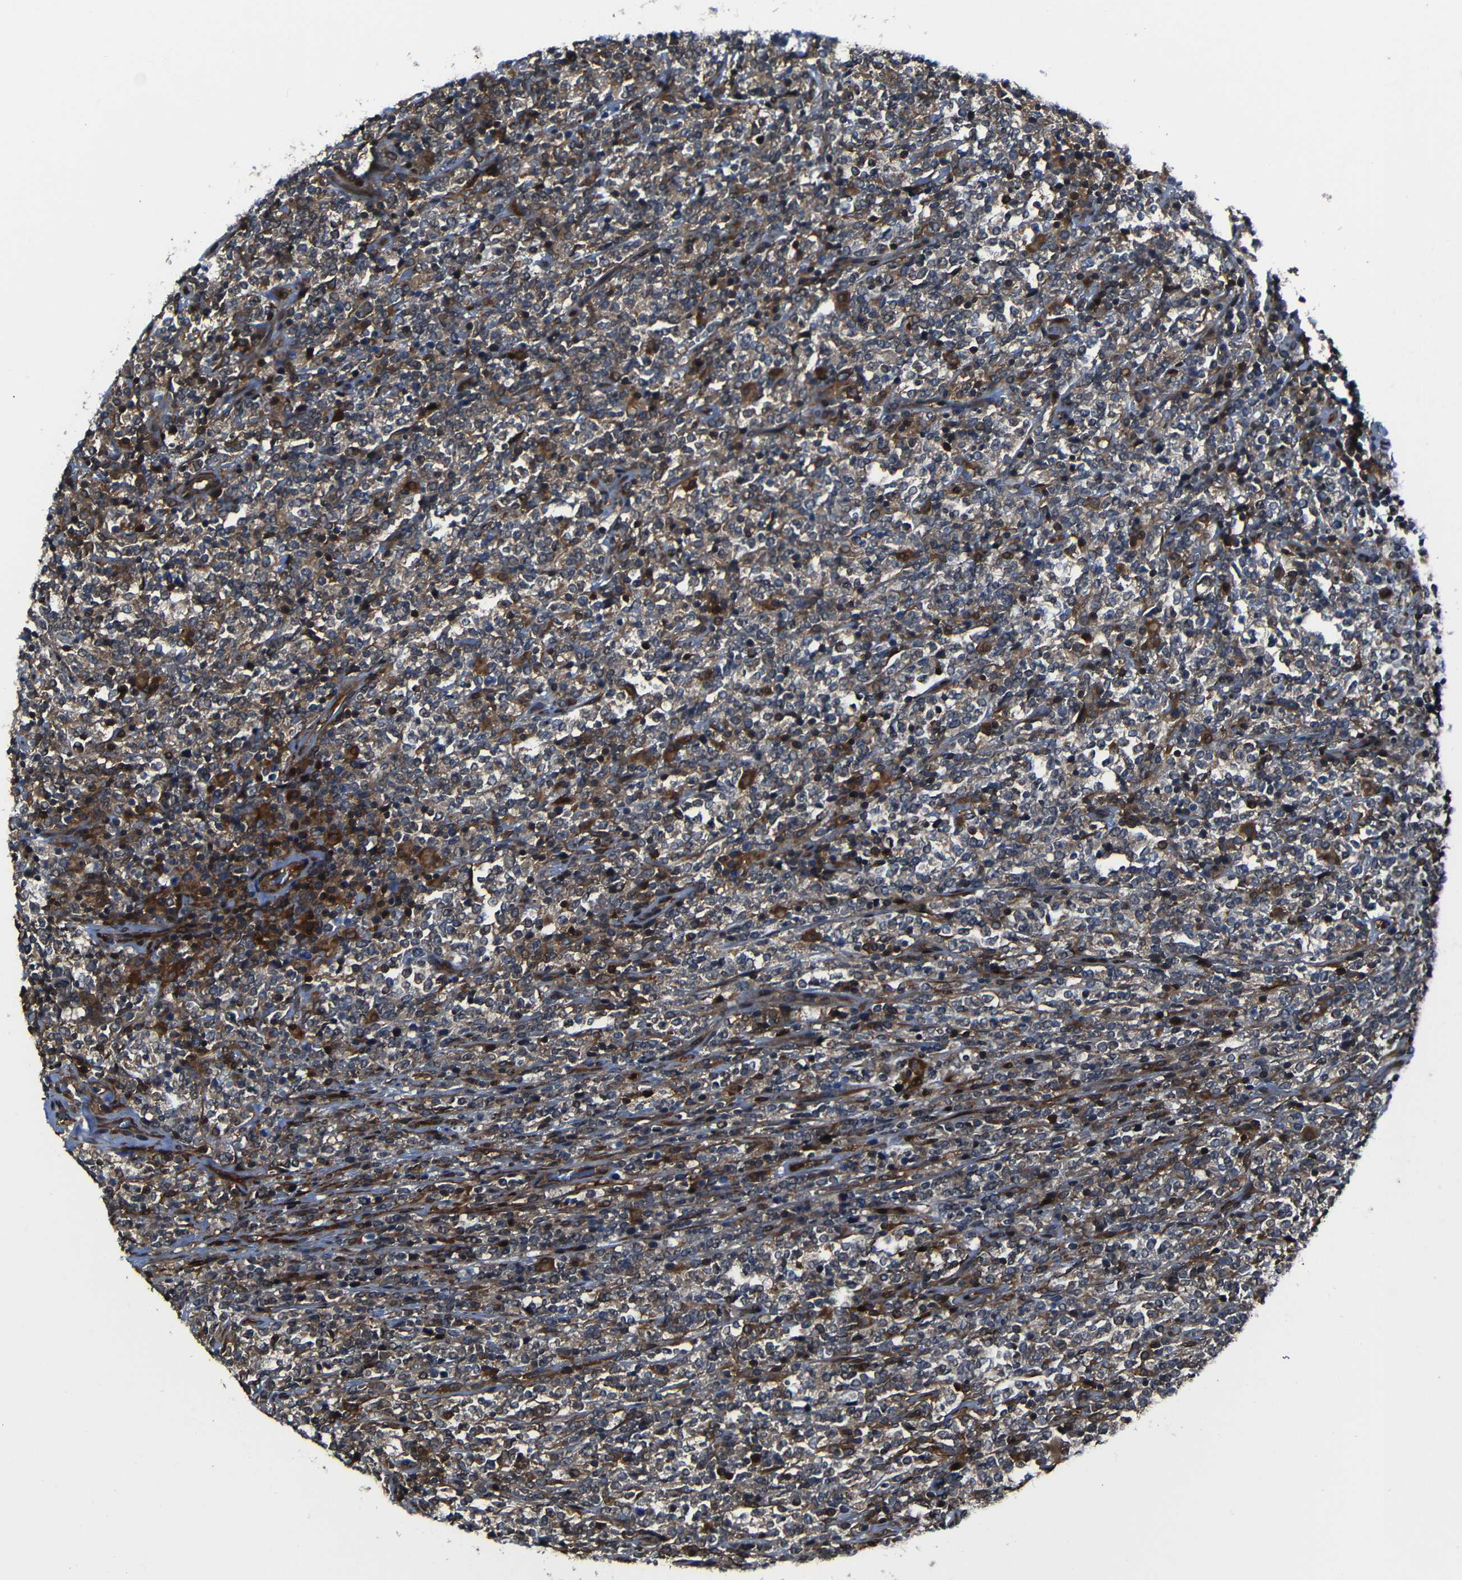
{"staining": {"intensity": "moderate", "quantity": ">75%", "location": "cytoplasmic/membranous"}, "tissue": "lymphoma", "cell_type": "Tumor cells", "image_type": "cancer", "snomed": [{"axis": "morphology", "description": "Malignant lymphoma, non-Hodgkin's type, High grade"}, {"axis": "topography", "description": "Soft tissue"}], "caption": "Human malignant lymphoma, non-Hodgkin's type (high-grade) stained with a brown dye demonstrates moderate cytoplasmic/membranous positive expression in approximately >75% of tumor cells.", "gene": "KIAA0513", "patient": {"sex": "male", "age": 18}}